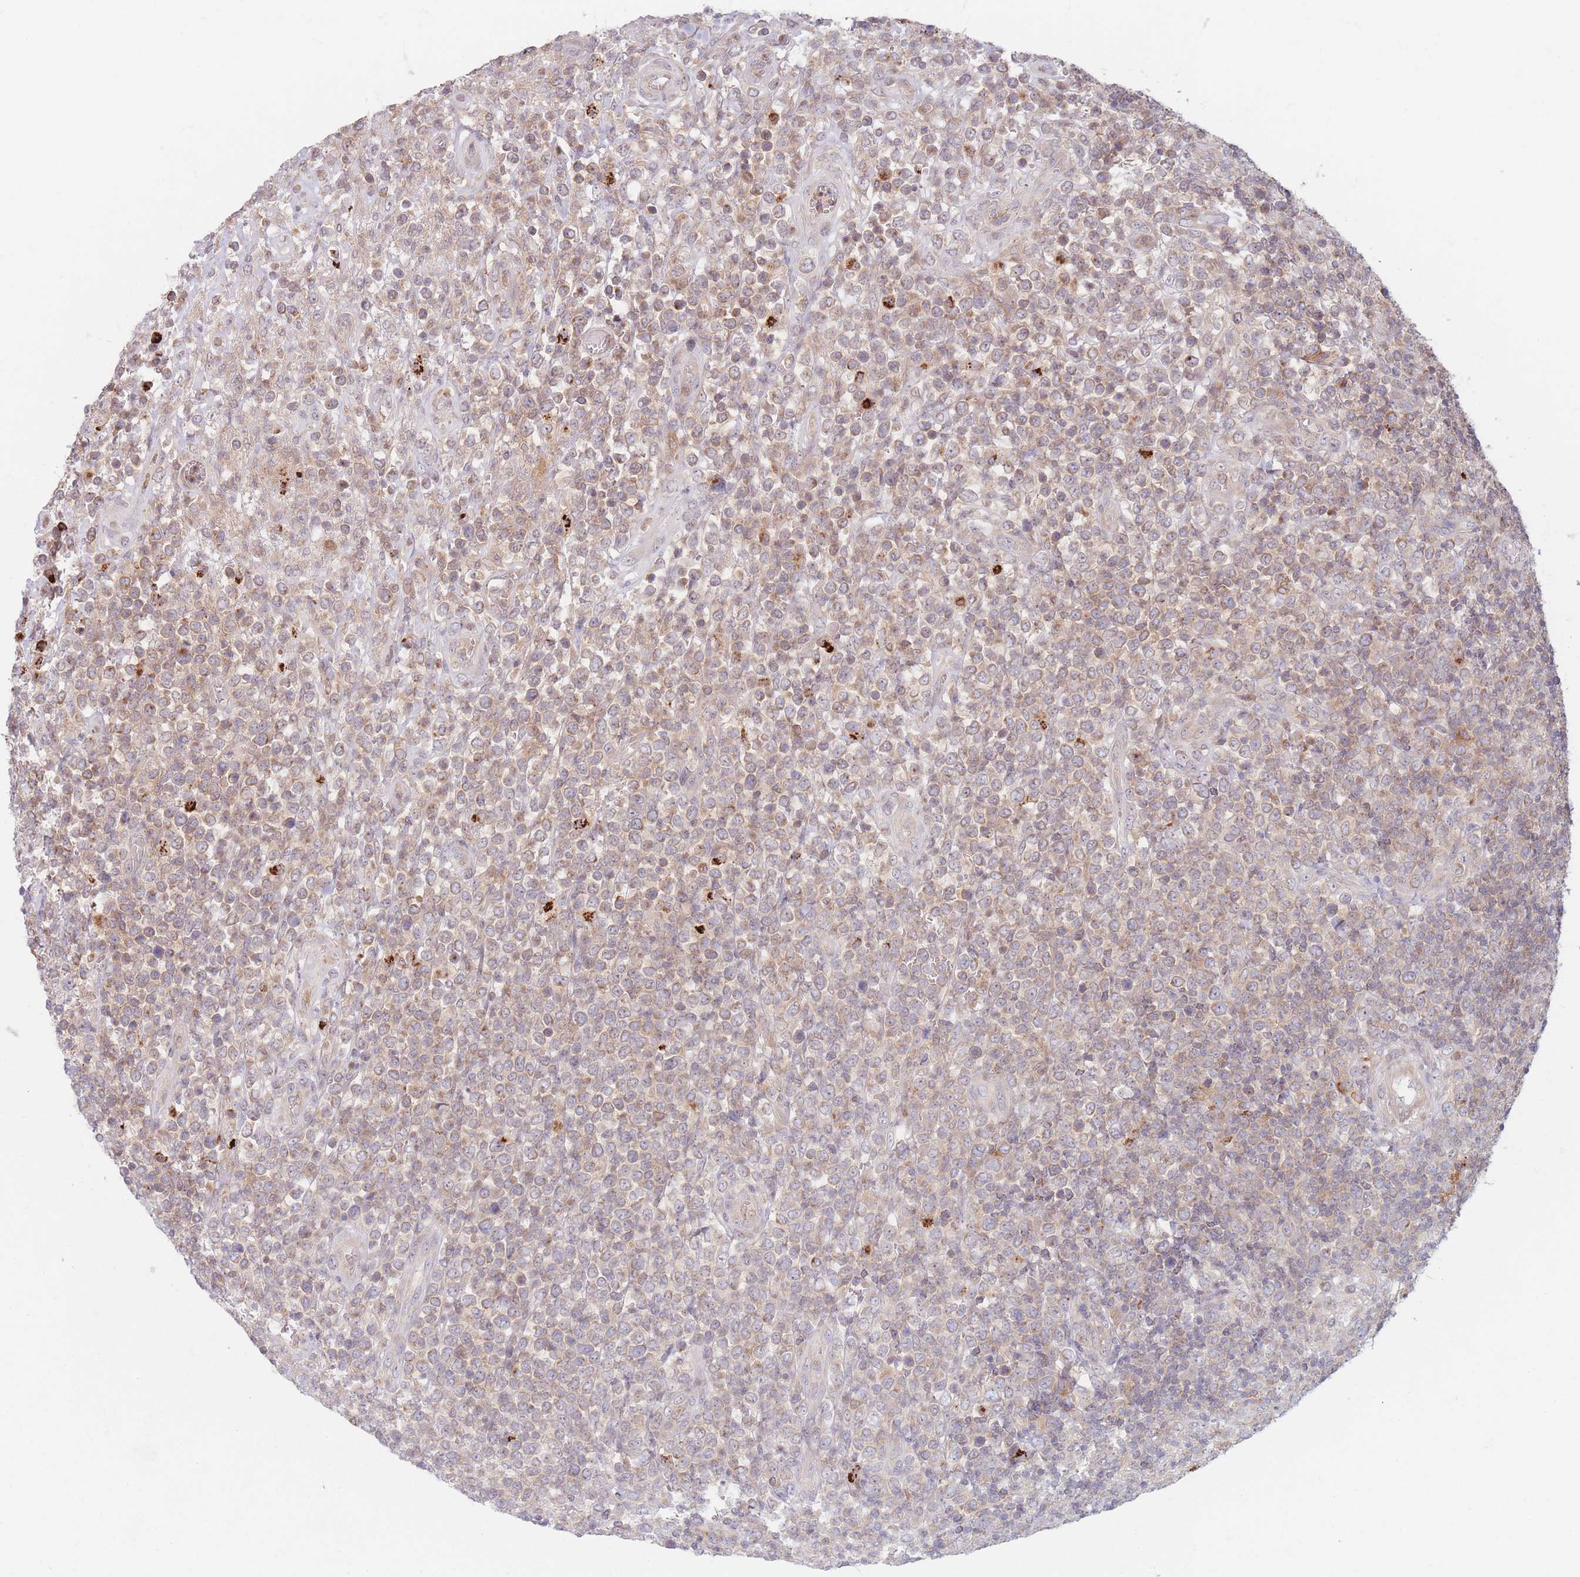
{"staining": {"intensity": "moderate", "quantity": "<25%", "location": "cytoplasmic/membranous"}, "tissue": "lymphoma", "cell_type": "Tumor cells", "image_type": "cancer", "snomed": [{"axis": "morphology", "description": "Malignant lymphoma, non-Hodgkin's type, High grade"}, {"axis": "topography", "description": "Soft tissue"}], "caption": "Immunohistochemical staining of human lymphoma shows moderate cytoplasmic/membranous protein expression in approximately <25% of tumor cells. (brown staining indicates protein expression, while blue staining denotes nuclei).", "gene": "PPM1A", "patient": {"sex": "female", "age": 56}}